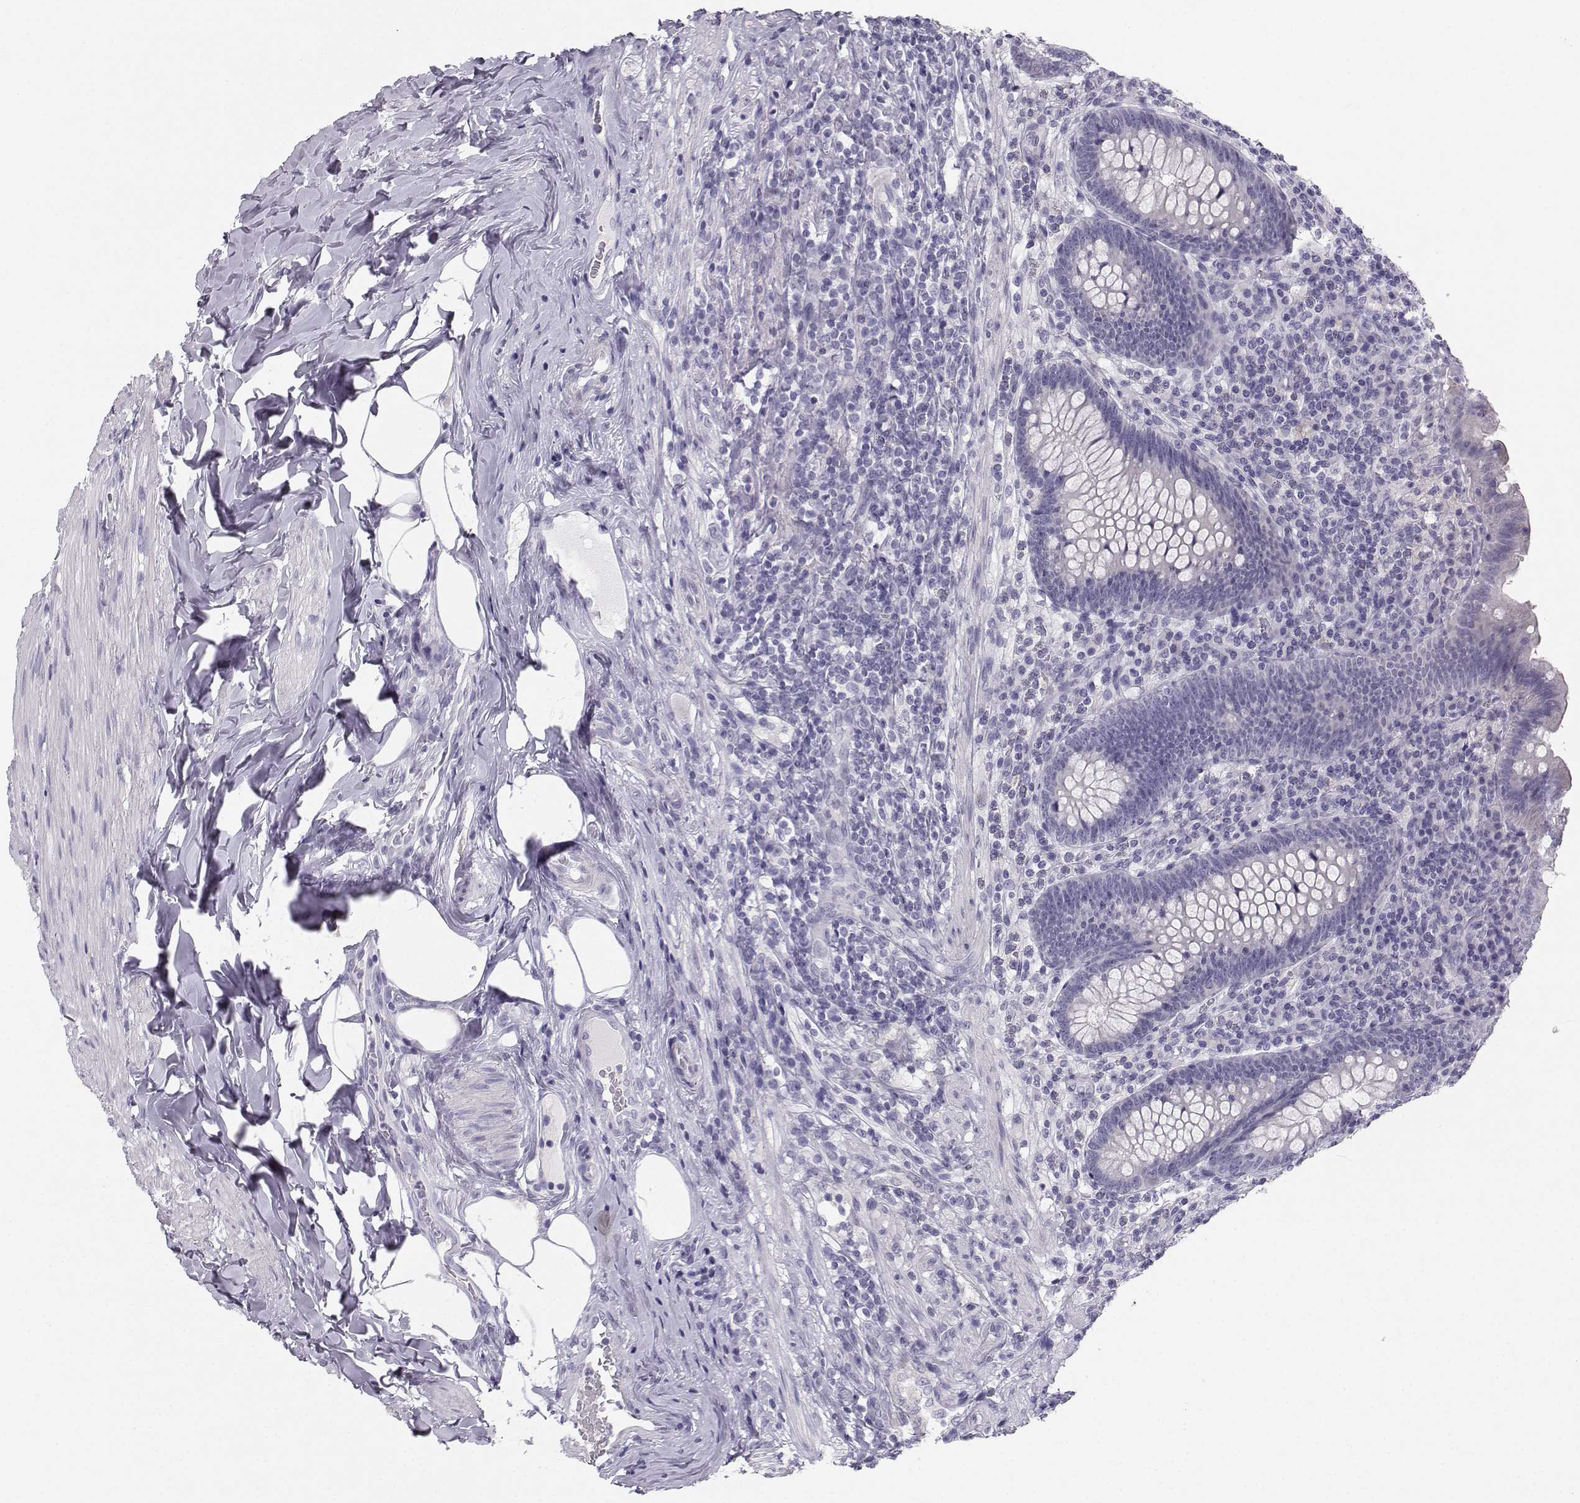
{"staining": {"intensity": "negative", "quantity": "none", "location": "none"}, "tissue": "appendix", "cell_type": "Glandular cells", "image_type": "normal", "snomed": [{"axis": "morphology", "description": "Normal tissue, NOS"}, {"axis": "topography", "description": "Appendix"}], "caption": "Immunohistochemistry (IHC) histopathology image of unremarkable appendix stained for a protein (brown), which exhibits no staining in glandular cells. (DAB (3,3'-diaminobenzidine) immunohistochemistry (IHC) visualized using brightfield microscopy, high magnification).", "gene": "SYCE1", "patient": {"sex": "male", "age": 47}}